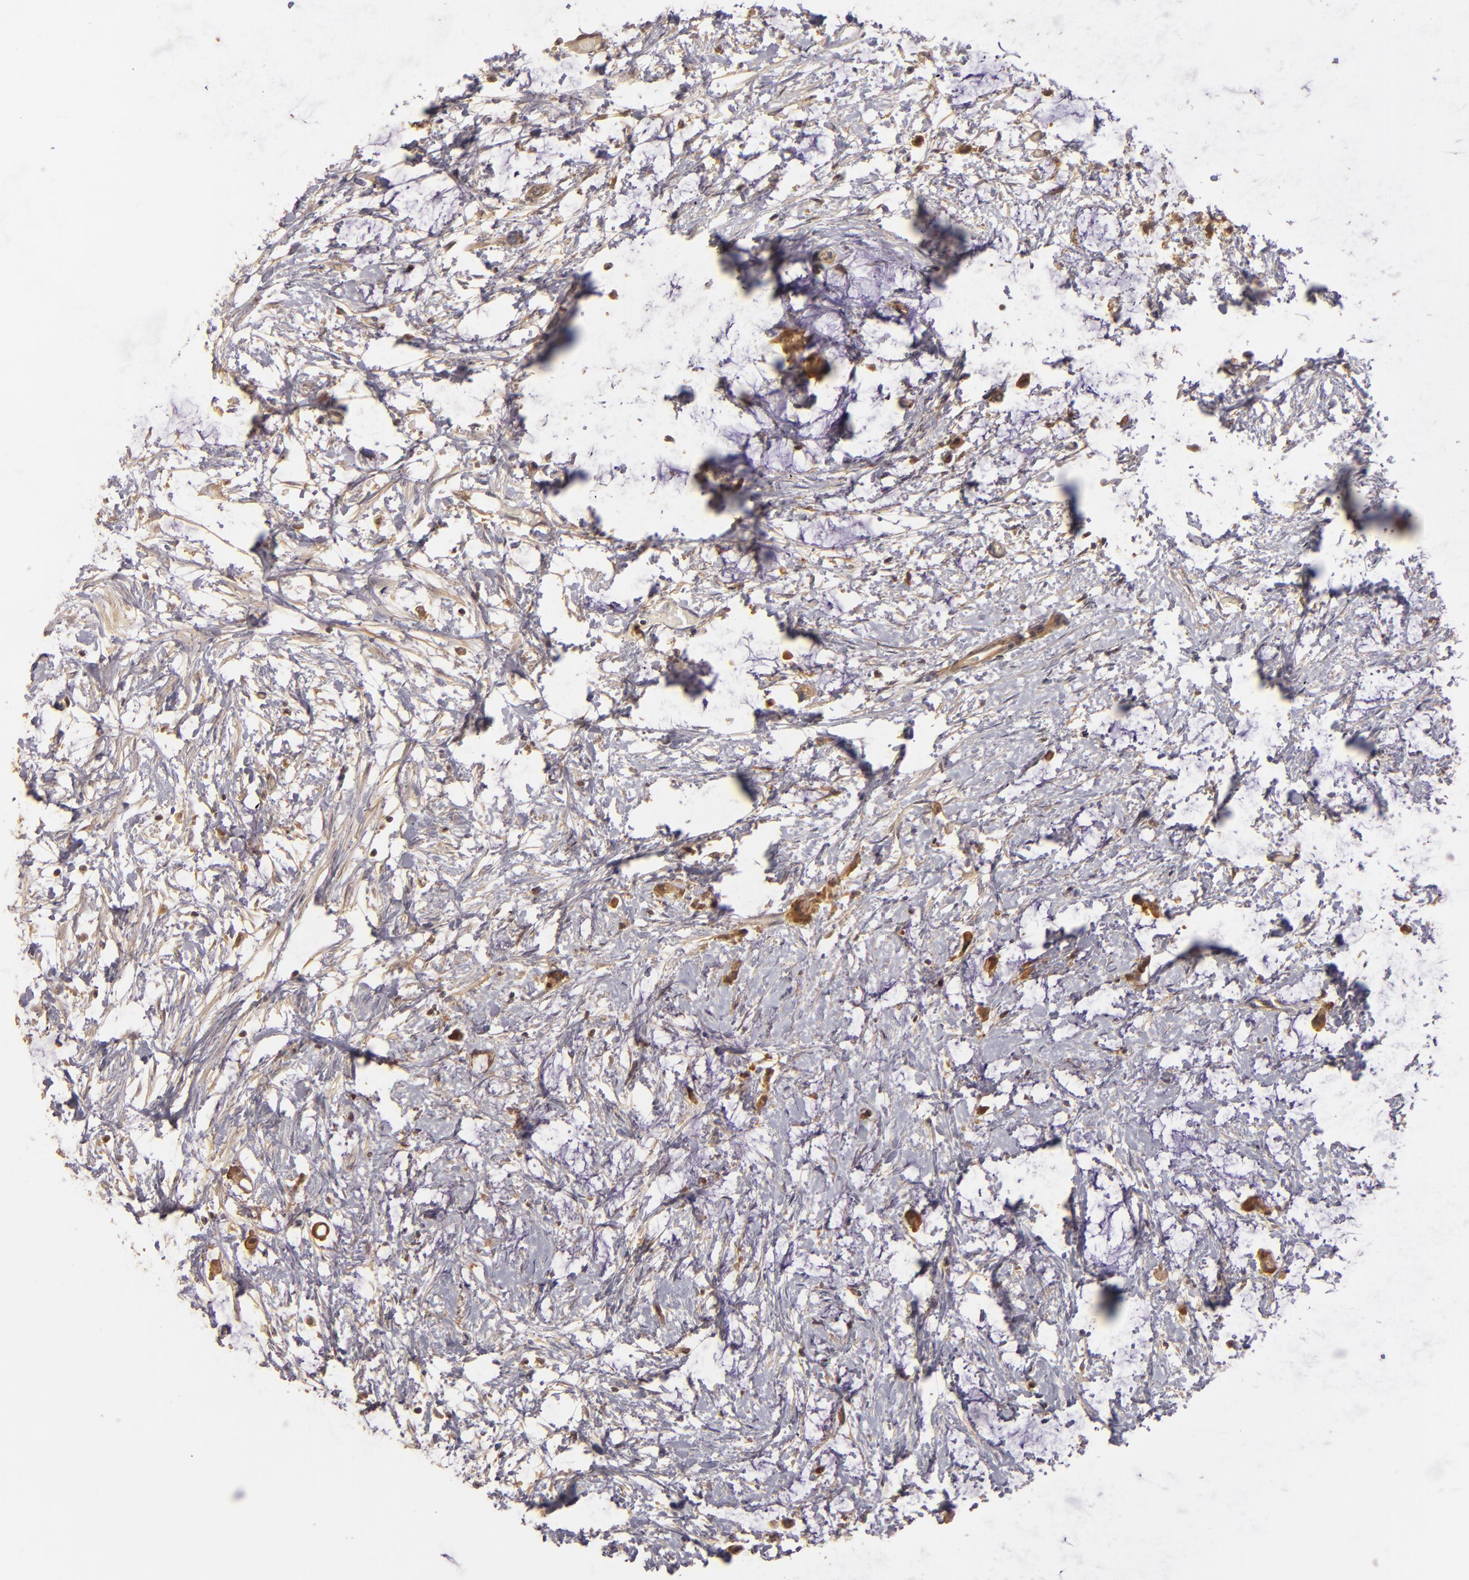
{"staining": {"intensity": "strong", "quantity": ">75%", "location": "cytoplasmic/membranous,nuclear"}, "tissue": "colorectal cancer", "cell_type": "Tumor cells", "image_type": "cancer", "snomed": [{"axis": "morphology", "description": "Normal tissue, NOS"}, {"axis": "morphology", "description": "Adenocarcinoma, NOS"}, {"axis": "topography", "description": "Colon"}, {"axis": "topography", "description": "Peripheral nerve tissue"}], "caption": "This is an image of immunohistochemistry (IHC) staining of colorectal cancer (adenocarcinoma), which shows strong positivity in the cytoplasmic/membranous and nuclear of tumor cells.", "gene": "PRKCD", "patient": {"sex": "male", "age": 14}}